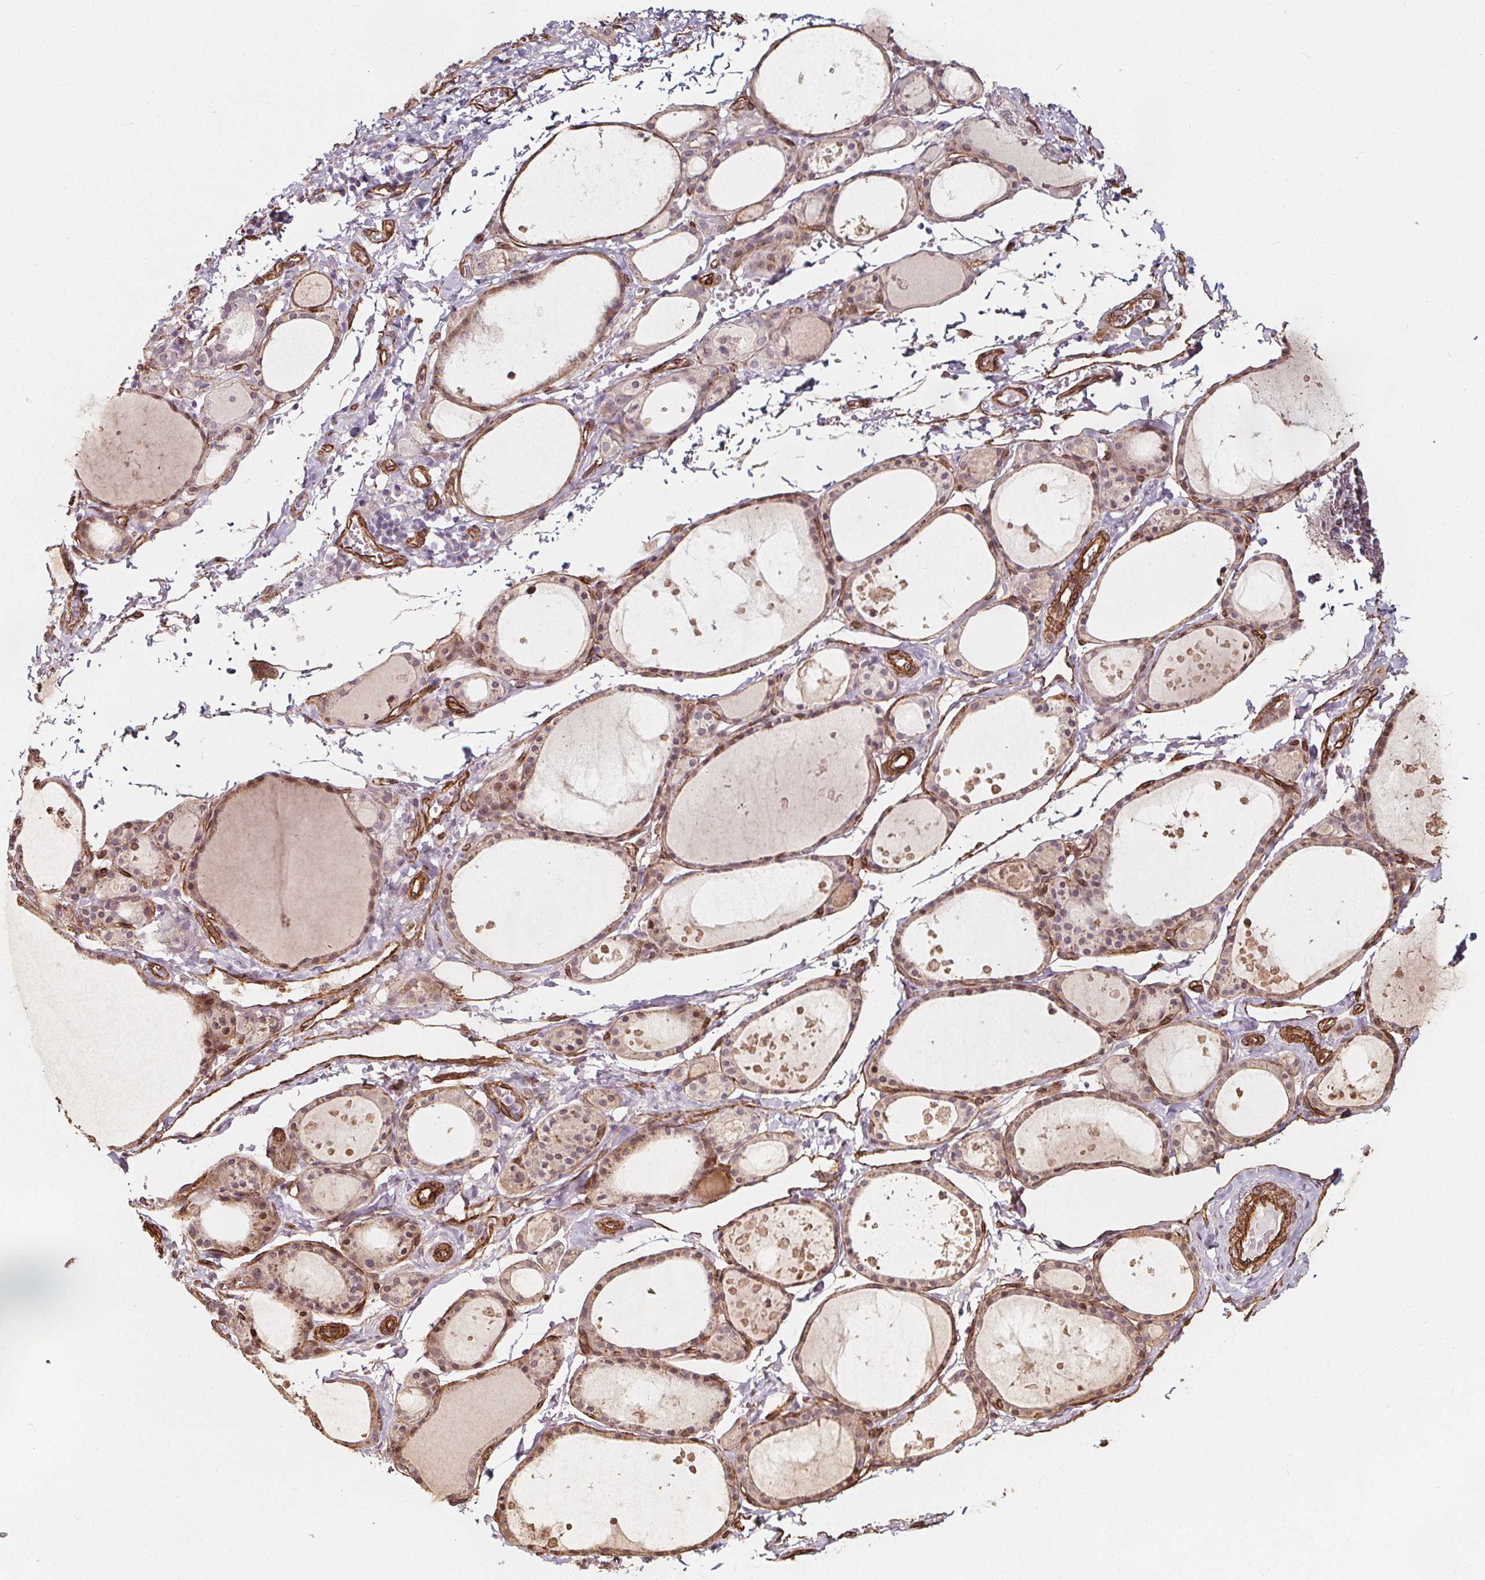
{"staining": {"intensity": "moderate", "quantity": "<25%", "location": "cytoplasmic/membranous,nuclear"}, "tissue": "thyroid gland", "cell_type": "Glandular cells", "image_type": "normal", "snomed": [{"axis": "morphology", "description": "Normal tissue, NOS"}, {"axis": "topography", "description": "Thyroid gland"}], "caption": "A histopathology image of thyroid gland stained for a protein displays moderate cytoplasmic/membranous,nuclear brown staining in glandular cells.", "gene": "HAS1", "patient": {"sex": "male", "age": 68}}